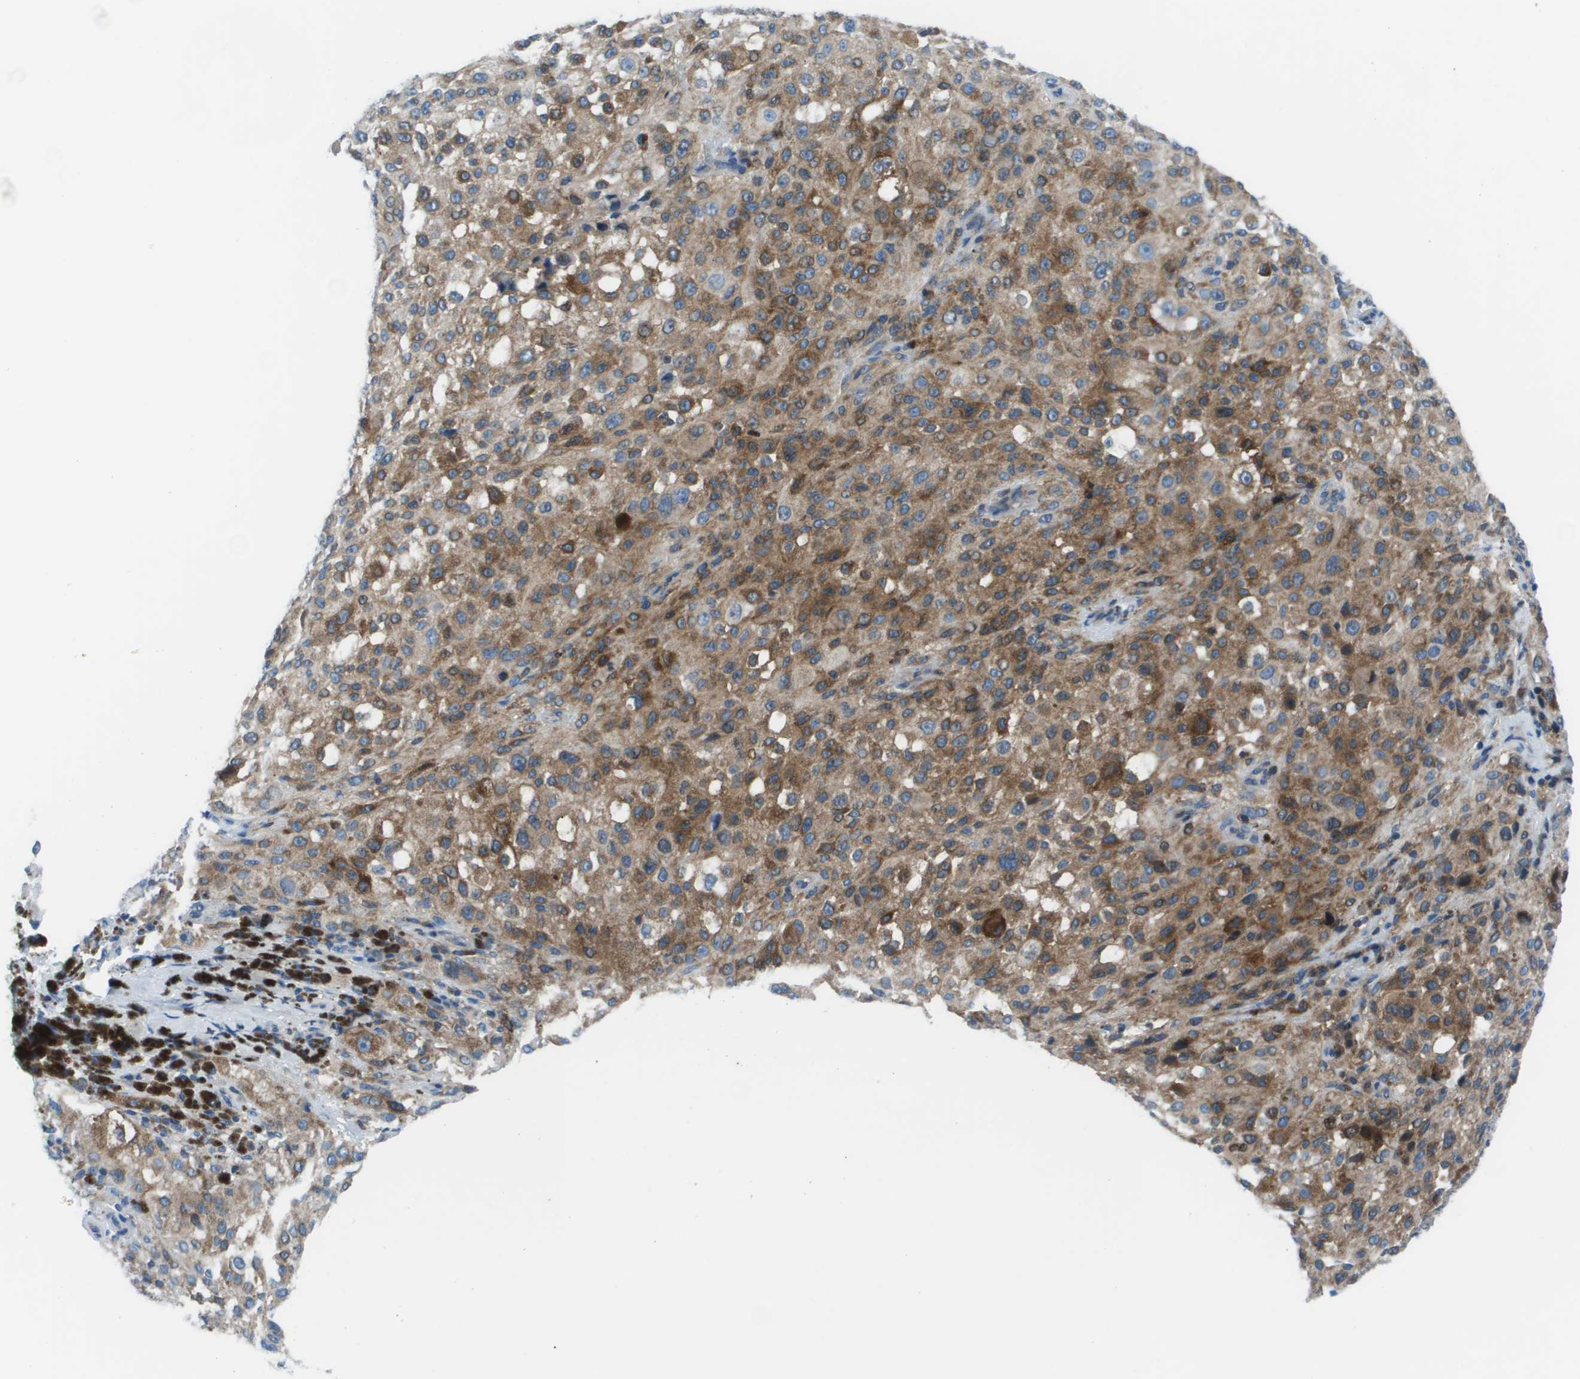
{"staining": {"intensity": "moderate", "quantity": ">75%", "location": "cytoplasmic/membranous"}, "tissue": "melanoma", "cell_type": "Tumor cells", "image_type": "cancer", "snomed": [{"axis": "morphology", "description": "Necrosis, NOS"}, {"axis": "morphology", "description": "Malignant melanoma, NOS"}, {"axis": "topography", "description": "Skin"}], "caption": "Protein staining shows moderate cytoplasmic/membranous positivity in about >75% of tumor cells in malignant melanoma.", "gene": "STIP1", "patient": {"sex": "female", "age": 87}}